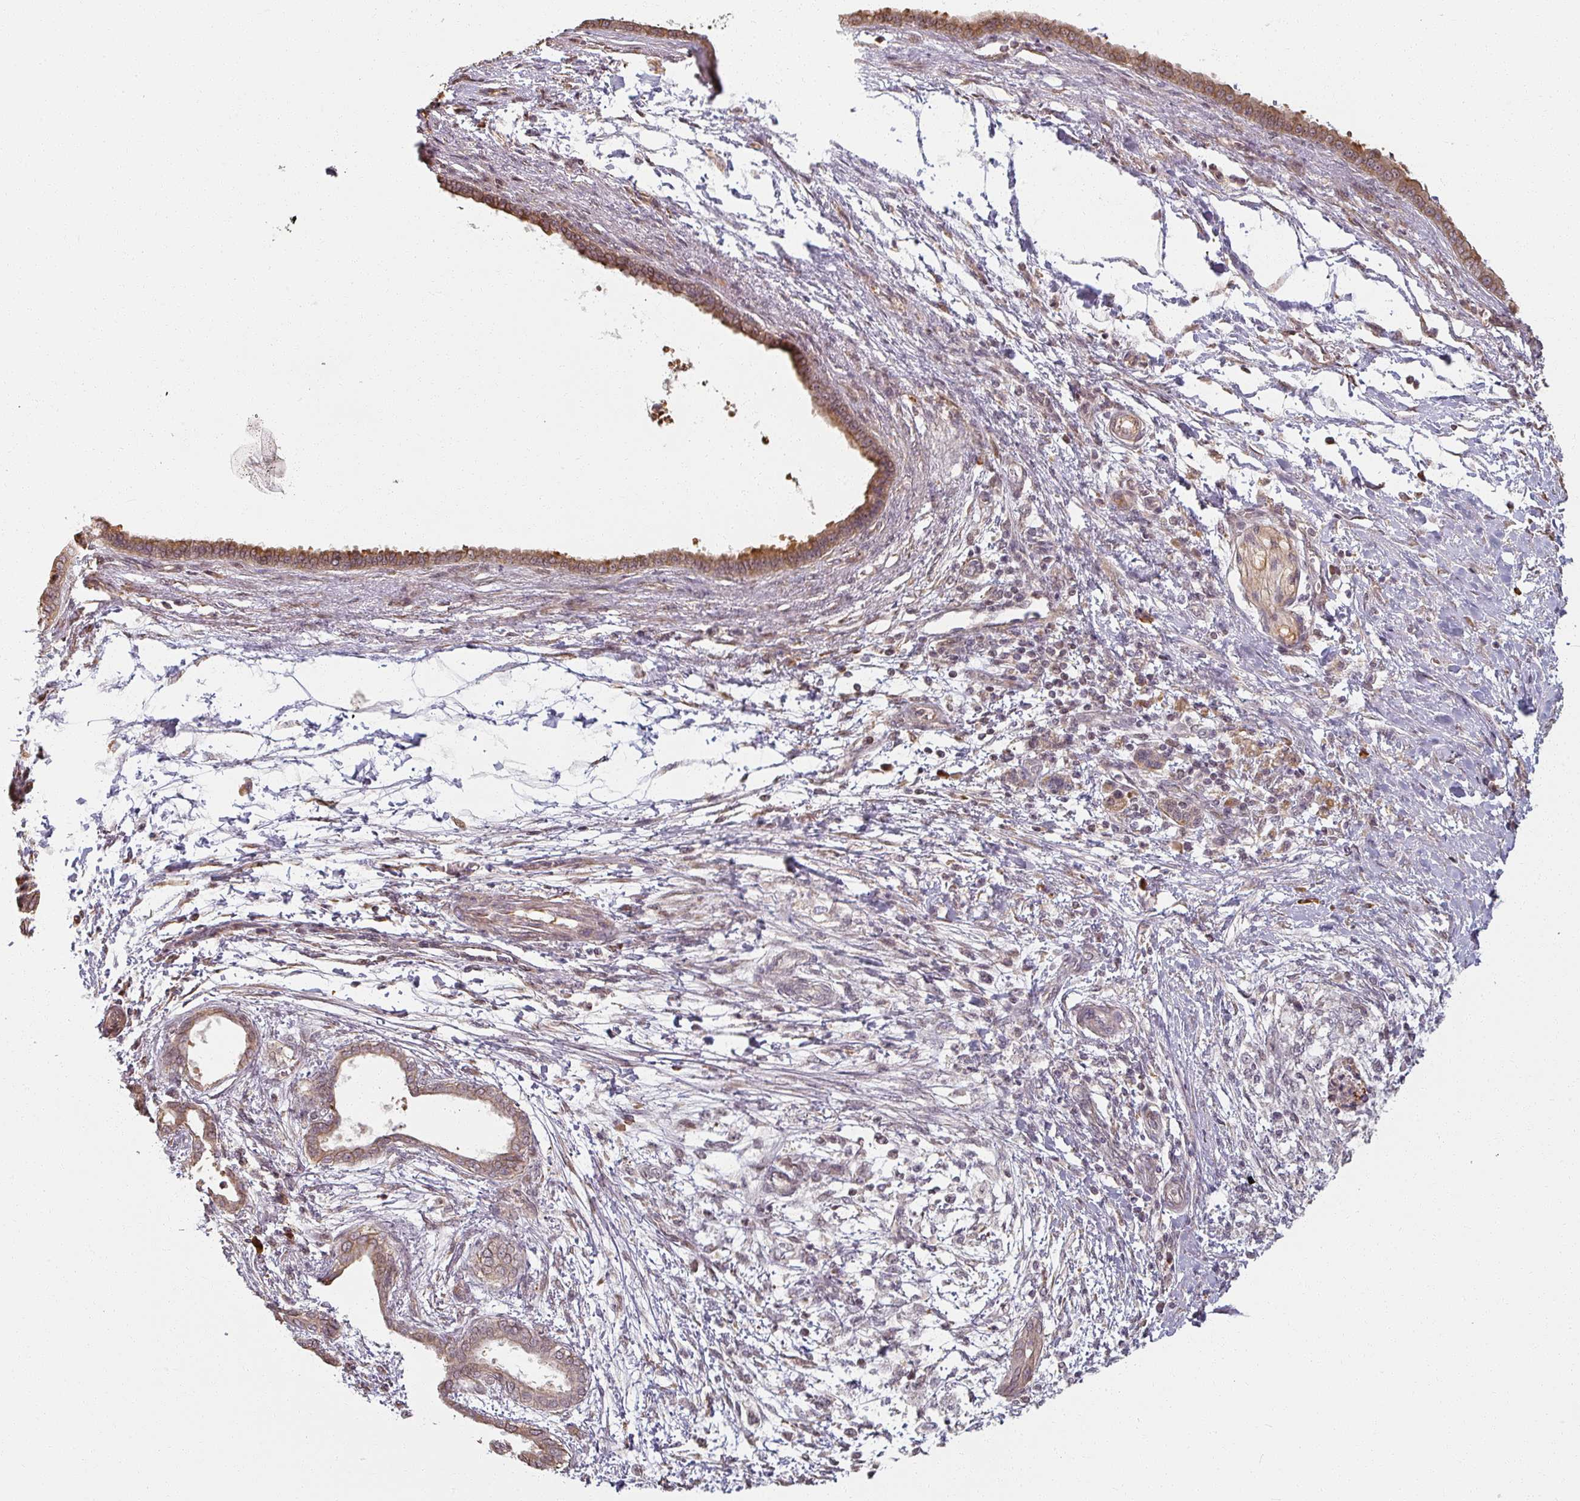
{"staining": {"intensity": "weak", "quantity": ">75%", "location": "cytoplasmic/membranous,nuclear"}, "tissue": "pancreatic cancer", "cell_type": "Tumor cells", "image_type": "cancer", "snomed": [{"axis": "morphology", "description": "Adenocarcinoma, NOS"}, {"axis": "topography", "description": "Pancreas"}], "caption": "Pancreatic cancer was stained to show a protein in brown. There is low levels of weak cytoplasmic/membranous and nuclear staining in about >75% of tumor cells.", "gene": "MED19", "patient": {"sex": "female", "age": 55}}